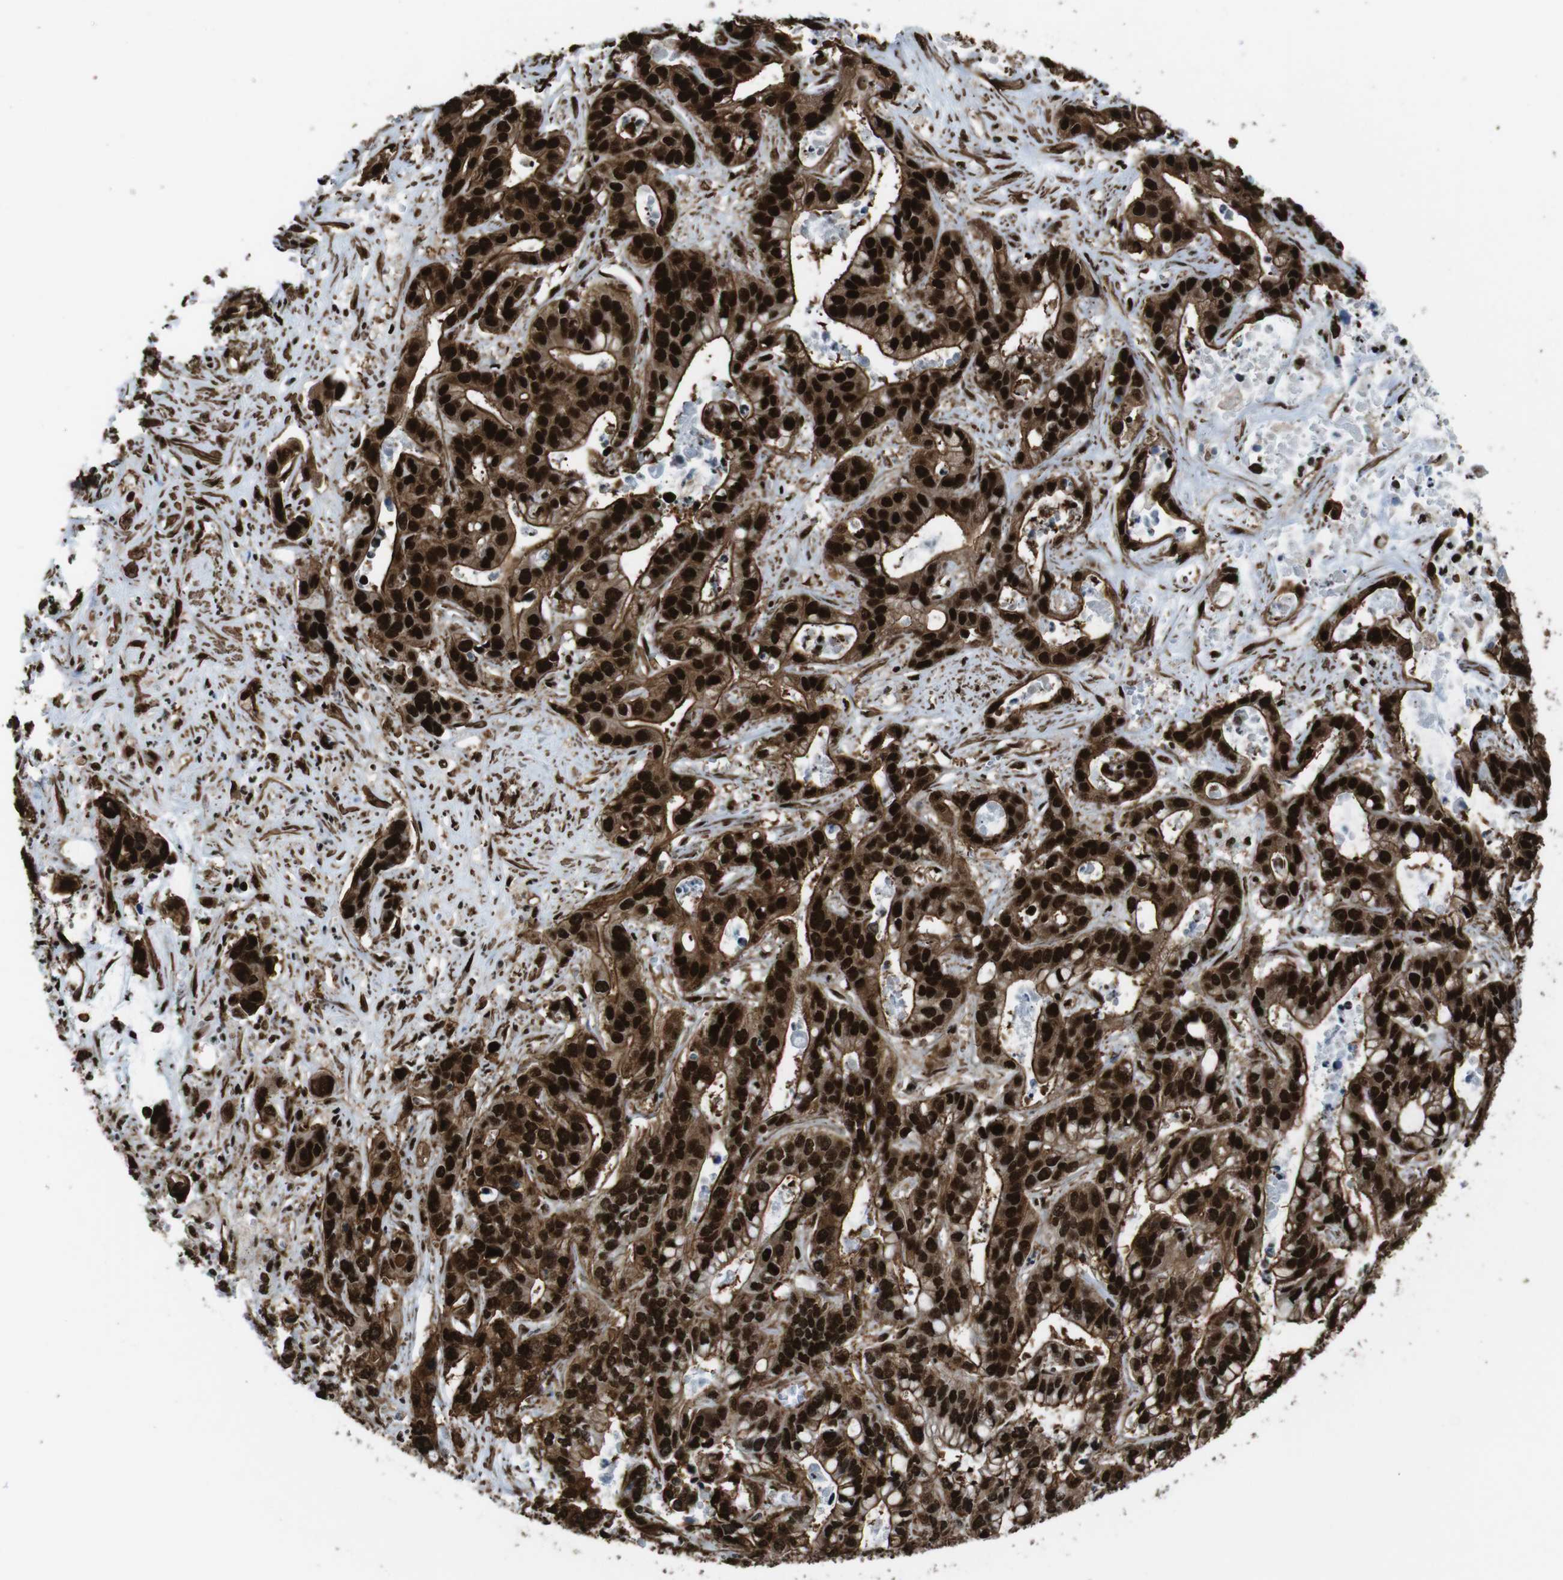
{"staining": {"intensity": "strong", "quantity": ">75%", "location": "cytoplasmic/membranous,nuclear"}, "tissue": "liver cancer", "cell_type": "Tumor cells", "image_type": "cancer", "snomed": [{"axis": "morphology", "description": "Cholangiocarcinoma"}, {"axis": "topography", "description": "Liver"}], "caption": "Liver cancer stained for a protein demonstrates strong cytoplasmic/membranous and nuclear positivity in tumor cells.", "gene": "HNRNPU", "patient": {"sex": "female", "age": 65}}